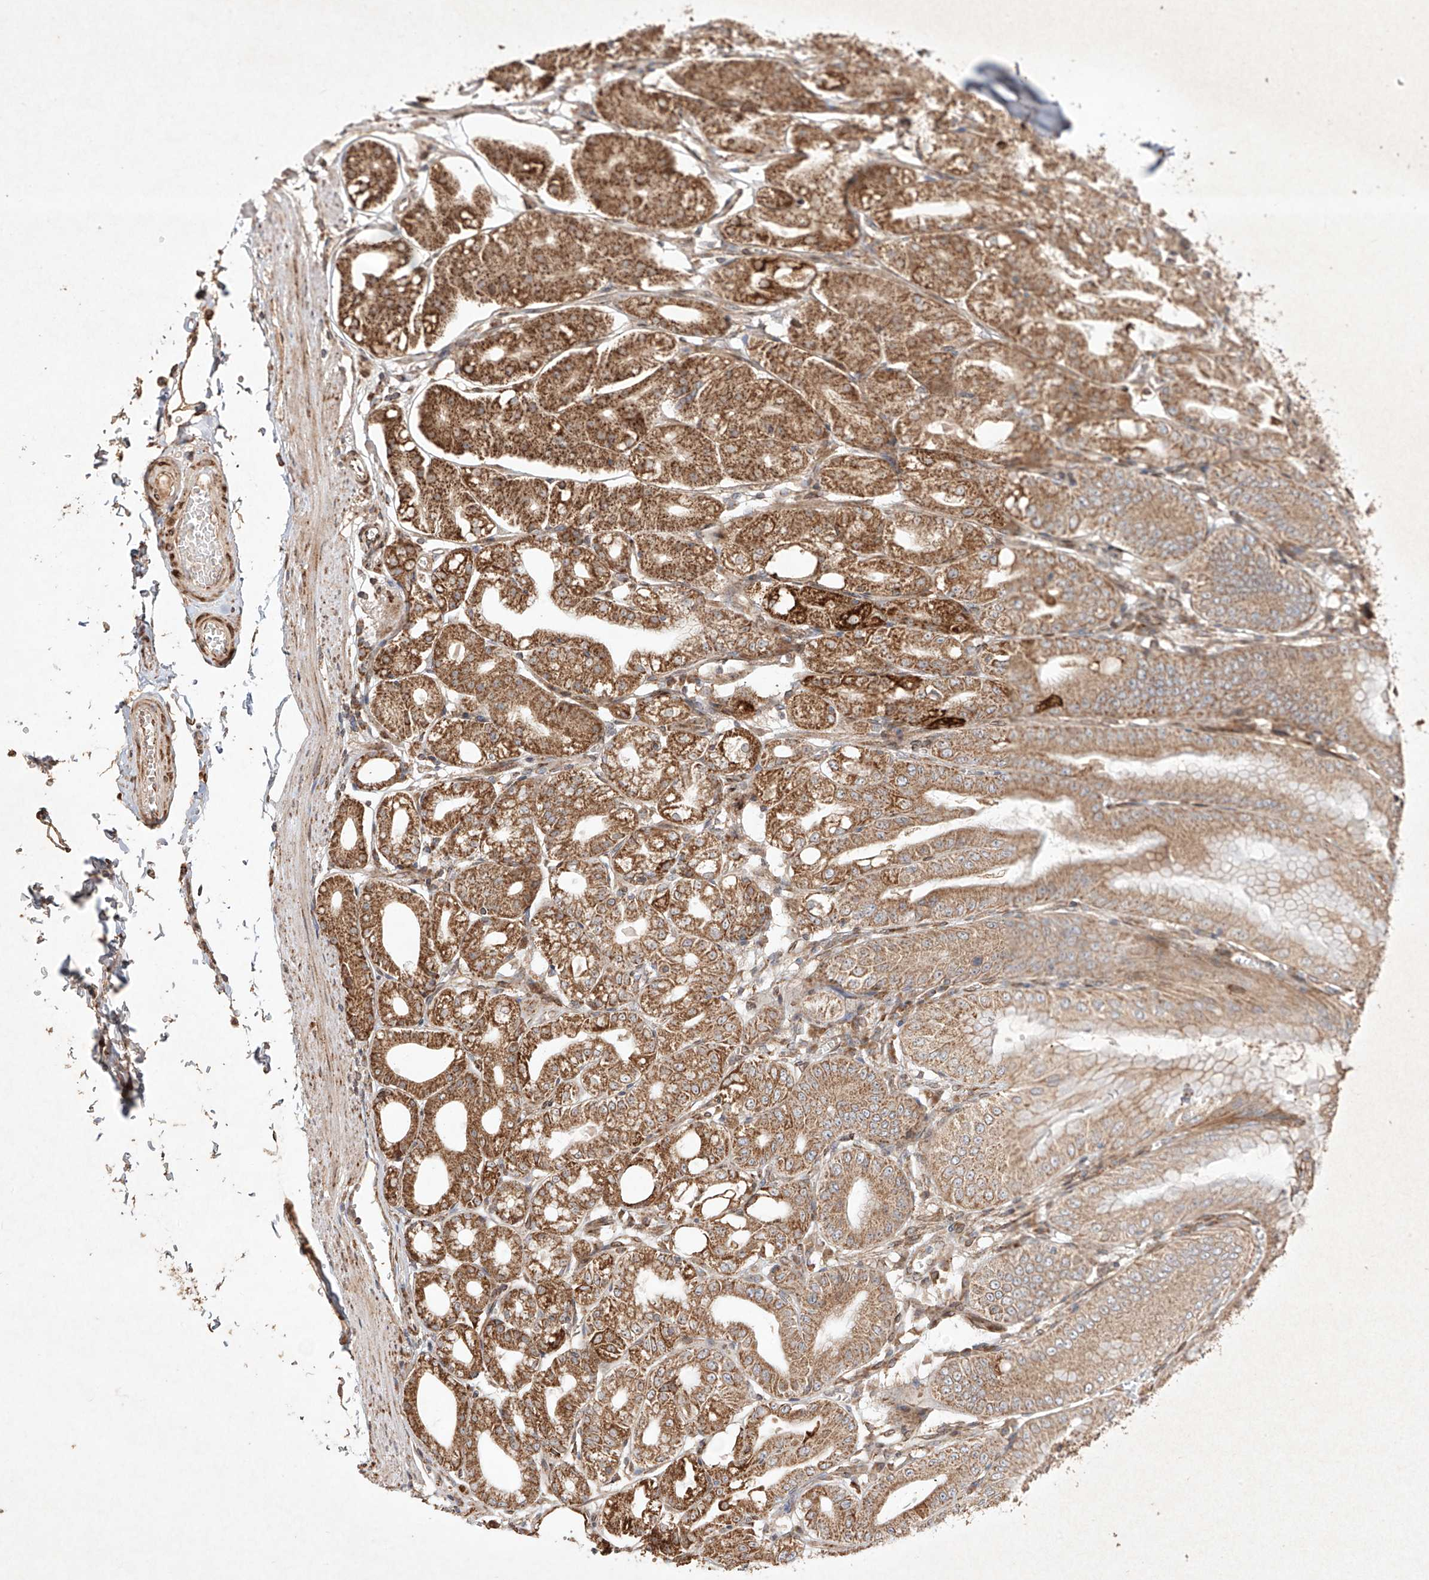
{"staining": {"intensity": "strong", "quantity": ">75%", "location": "cytoplasmic/membranous"}, "tissue": "stomach", "cell_type": "Glandular cells", "image_type": "normal", "snomed": [{"axis": "morphology", "description": "Normal tissue, NOS"}, {"axis": "topography", "description": "Stomach, lower"}], "caption": "This micrograph exhibits normal stomach stained with immunohistochemistry (IHC) to label a protein in brown. The cytoplasmic/membranous of glandular cells show strong positivity for the protein. Nuclei are counter-stained blue.", "gene": "SEMA3B", "patient": {"sex": "male", "age": 71}}